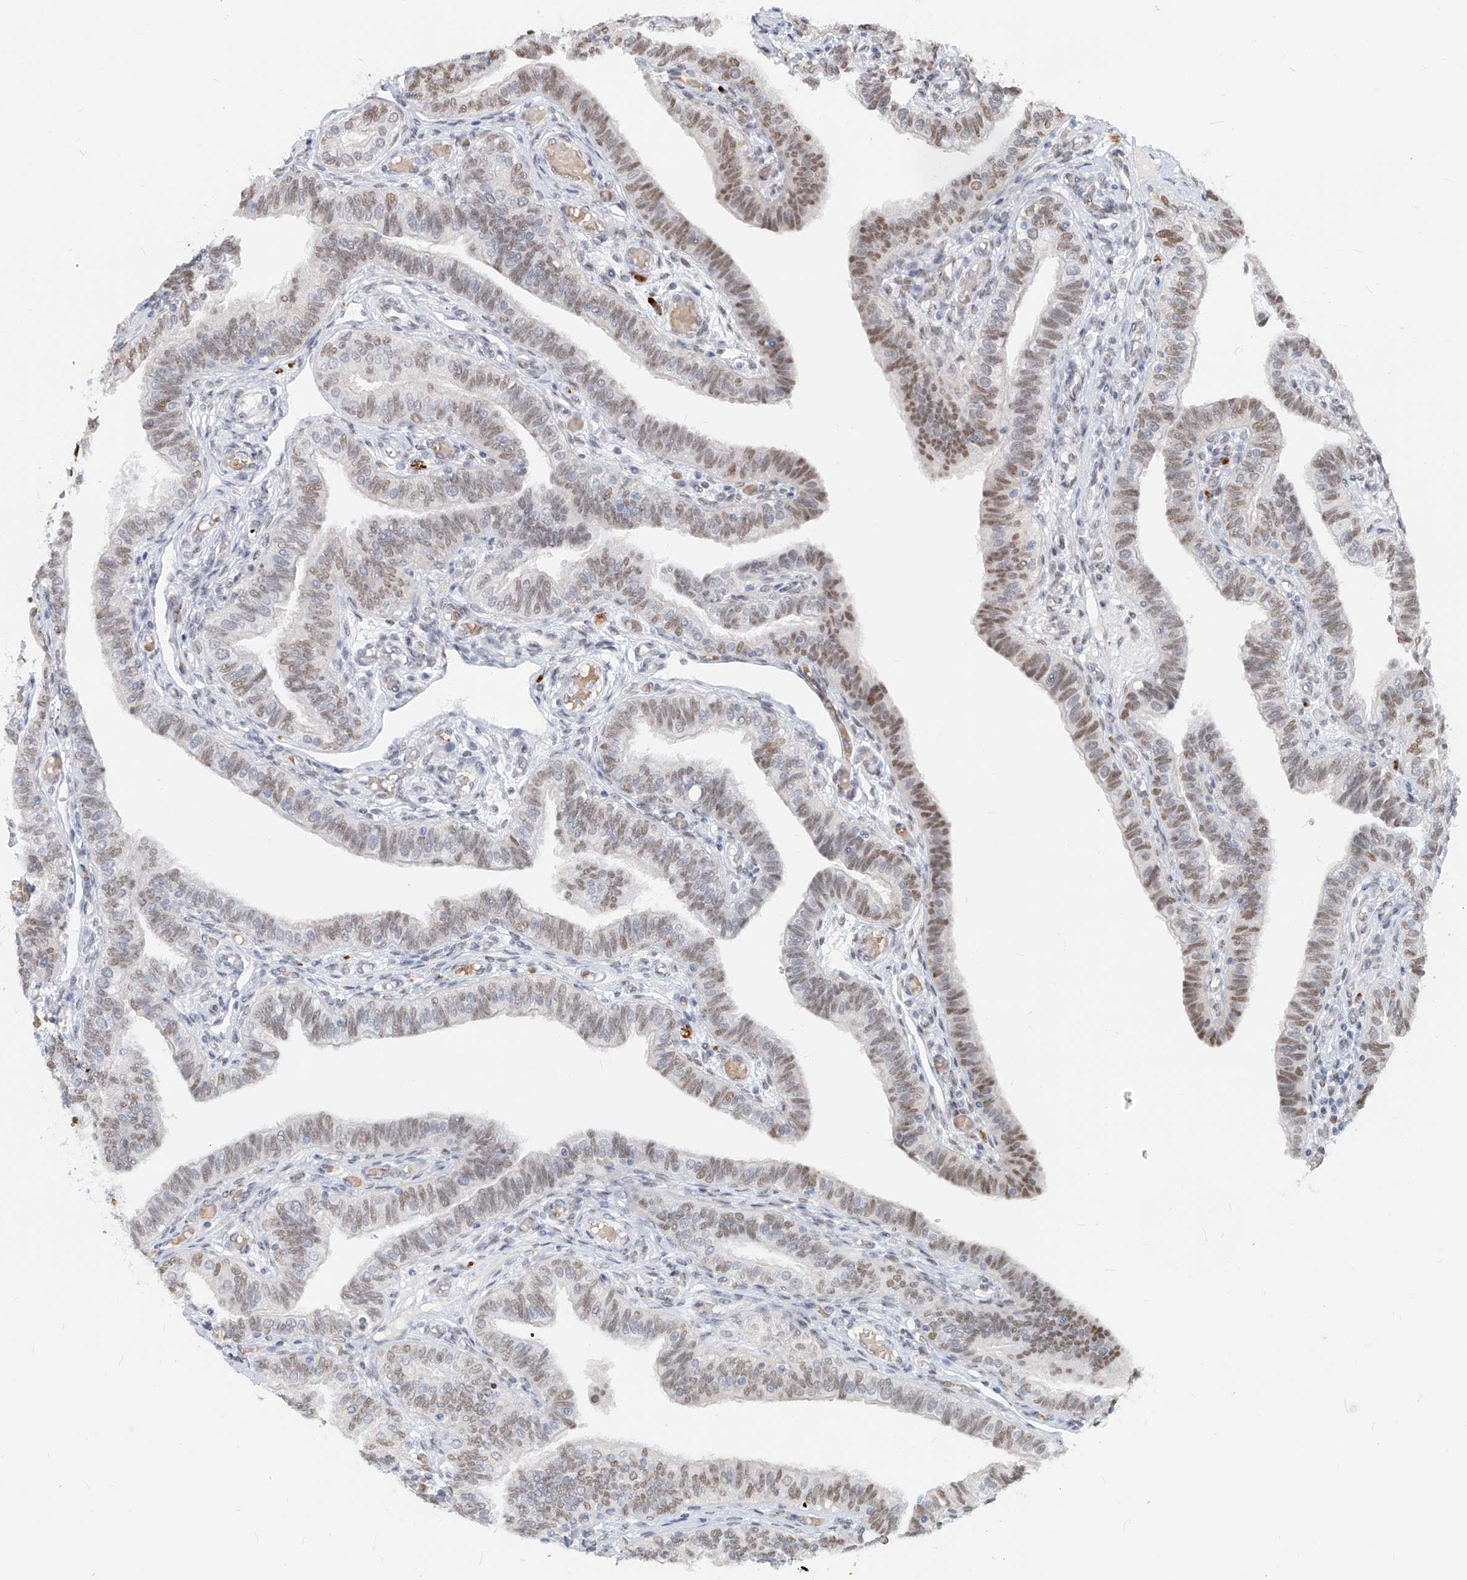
{"staining": {"intensity": "strong", "quantity": ">75%", "location": "nuclear"}, "tissue": "fallopian tube", "cell_type": "Glandular cells", "image_type": "normal", "snomed": [{"axis": "morphology", "description": "Normal tissue, NOS"}, {"axis": "topography", "description": "Fallopian tube"}], "caption": "Protein expression analysis of unremarkable human fallopian tube reveals strong nuclear staining in about >75% of glandular cells. The staining is performed using DAB brown chromogen to label protein expression. The nuclei are counter-stained blue using hematoxylin.", "gene": "SASH1", "patient": {"sex": "female", "age": 39}}